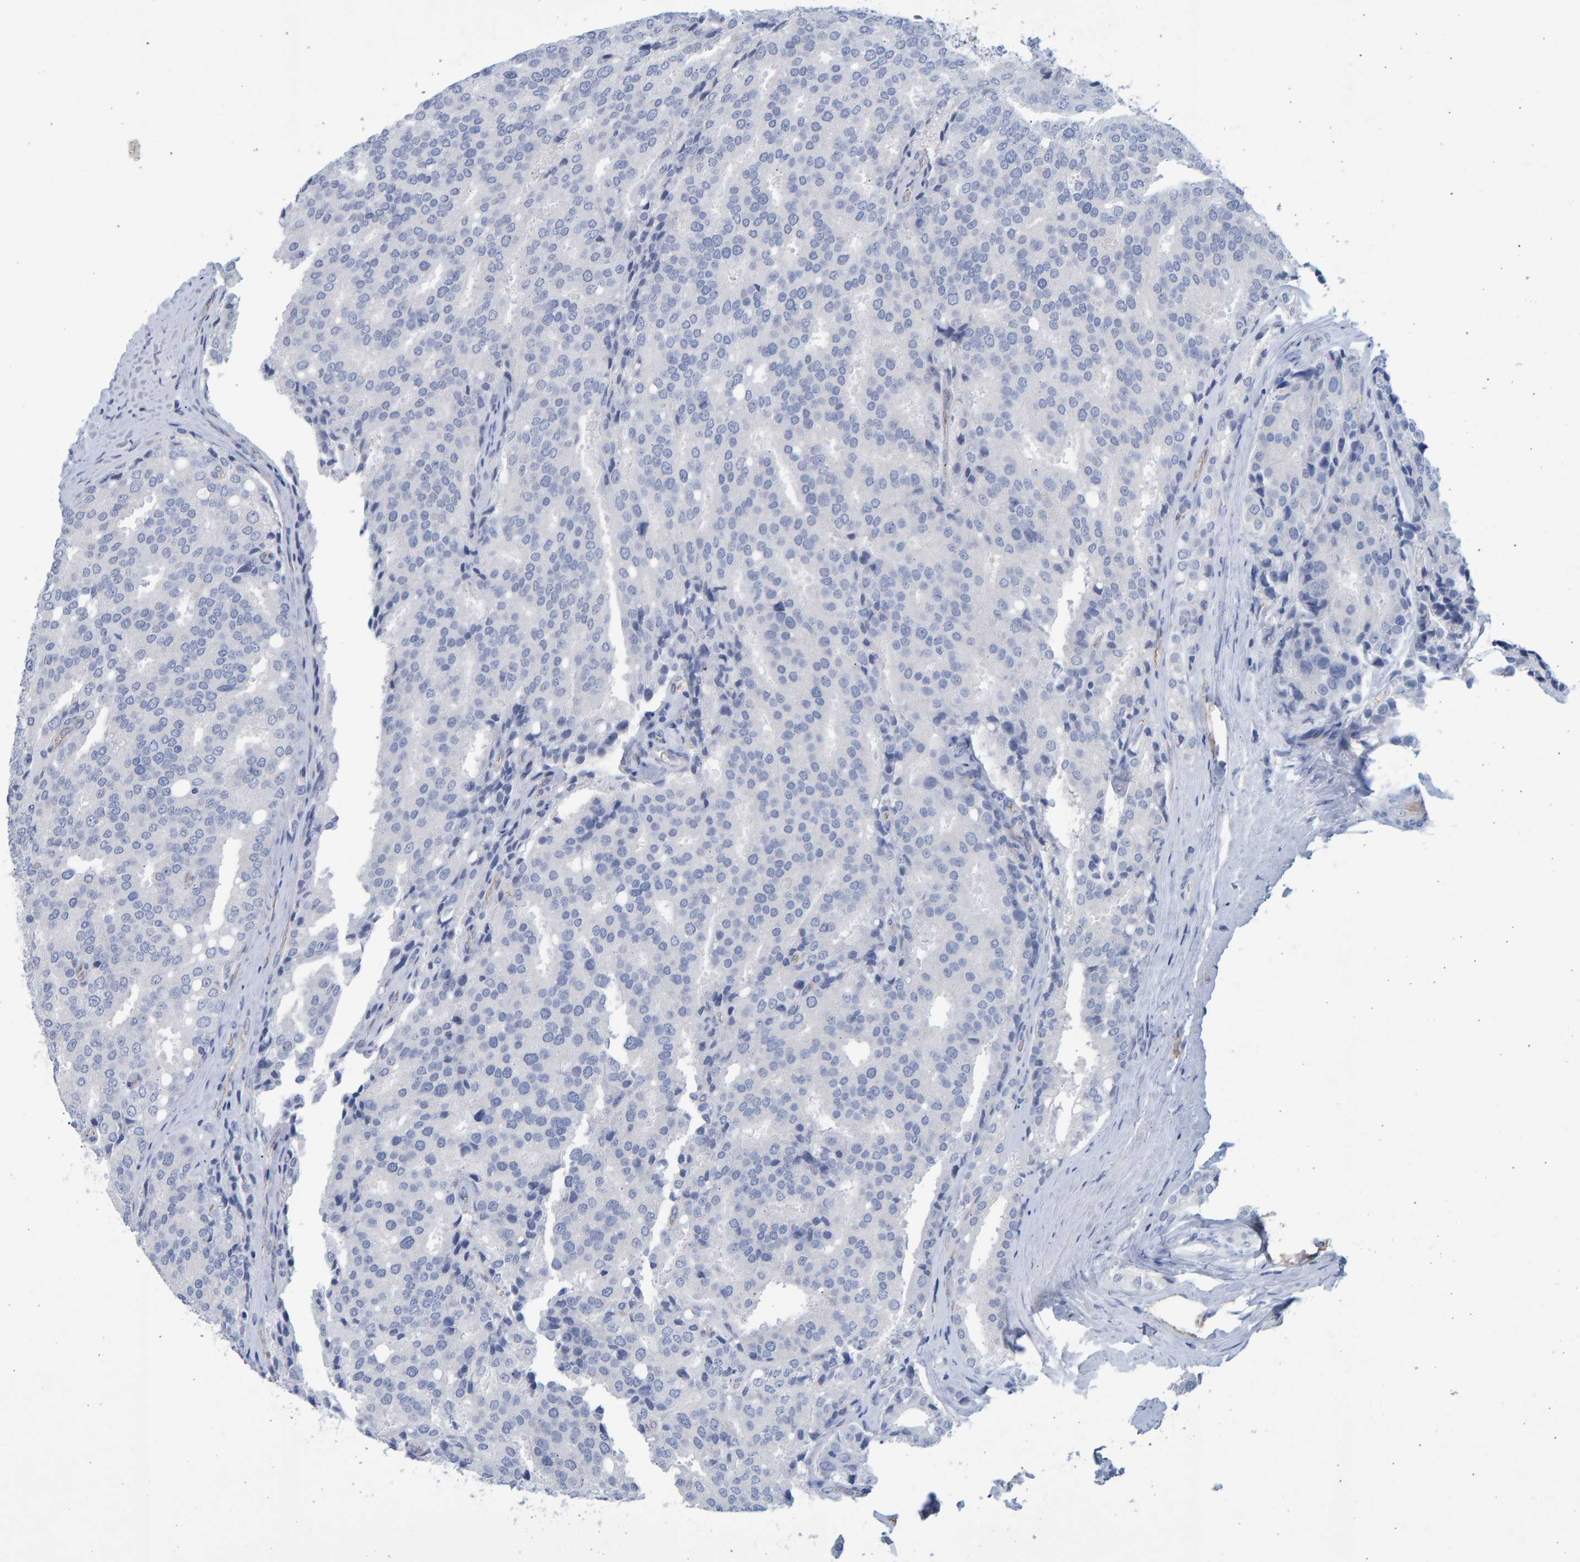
{"staining": {"intensity": "negative", "quantity": "none", "location": "none"}, "tissue": "prostate cancer", "cell_type": "Tumor cells", "image_type": "cancer", "snomed": [{"axis": "morphology", "description": "Adenocarcinoma, High grade"}, {"axis": "topography", "description": "Prostate"}], "caption": "The immunohistochemistry histopathology image has no significant staining in tumor cells of prostate high-grade adenocarcinoma tissue.", "gene": "SLC34A3", "patient": {"sex": "male", "age": 50}}